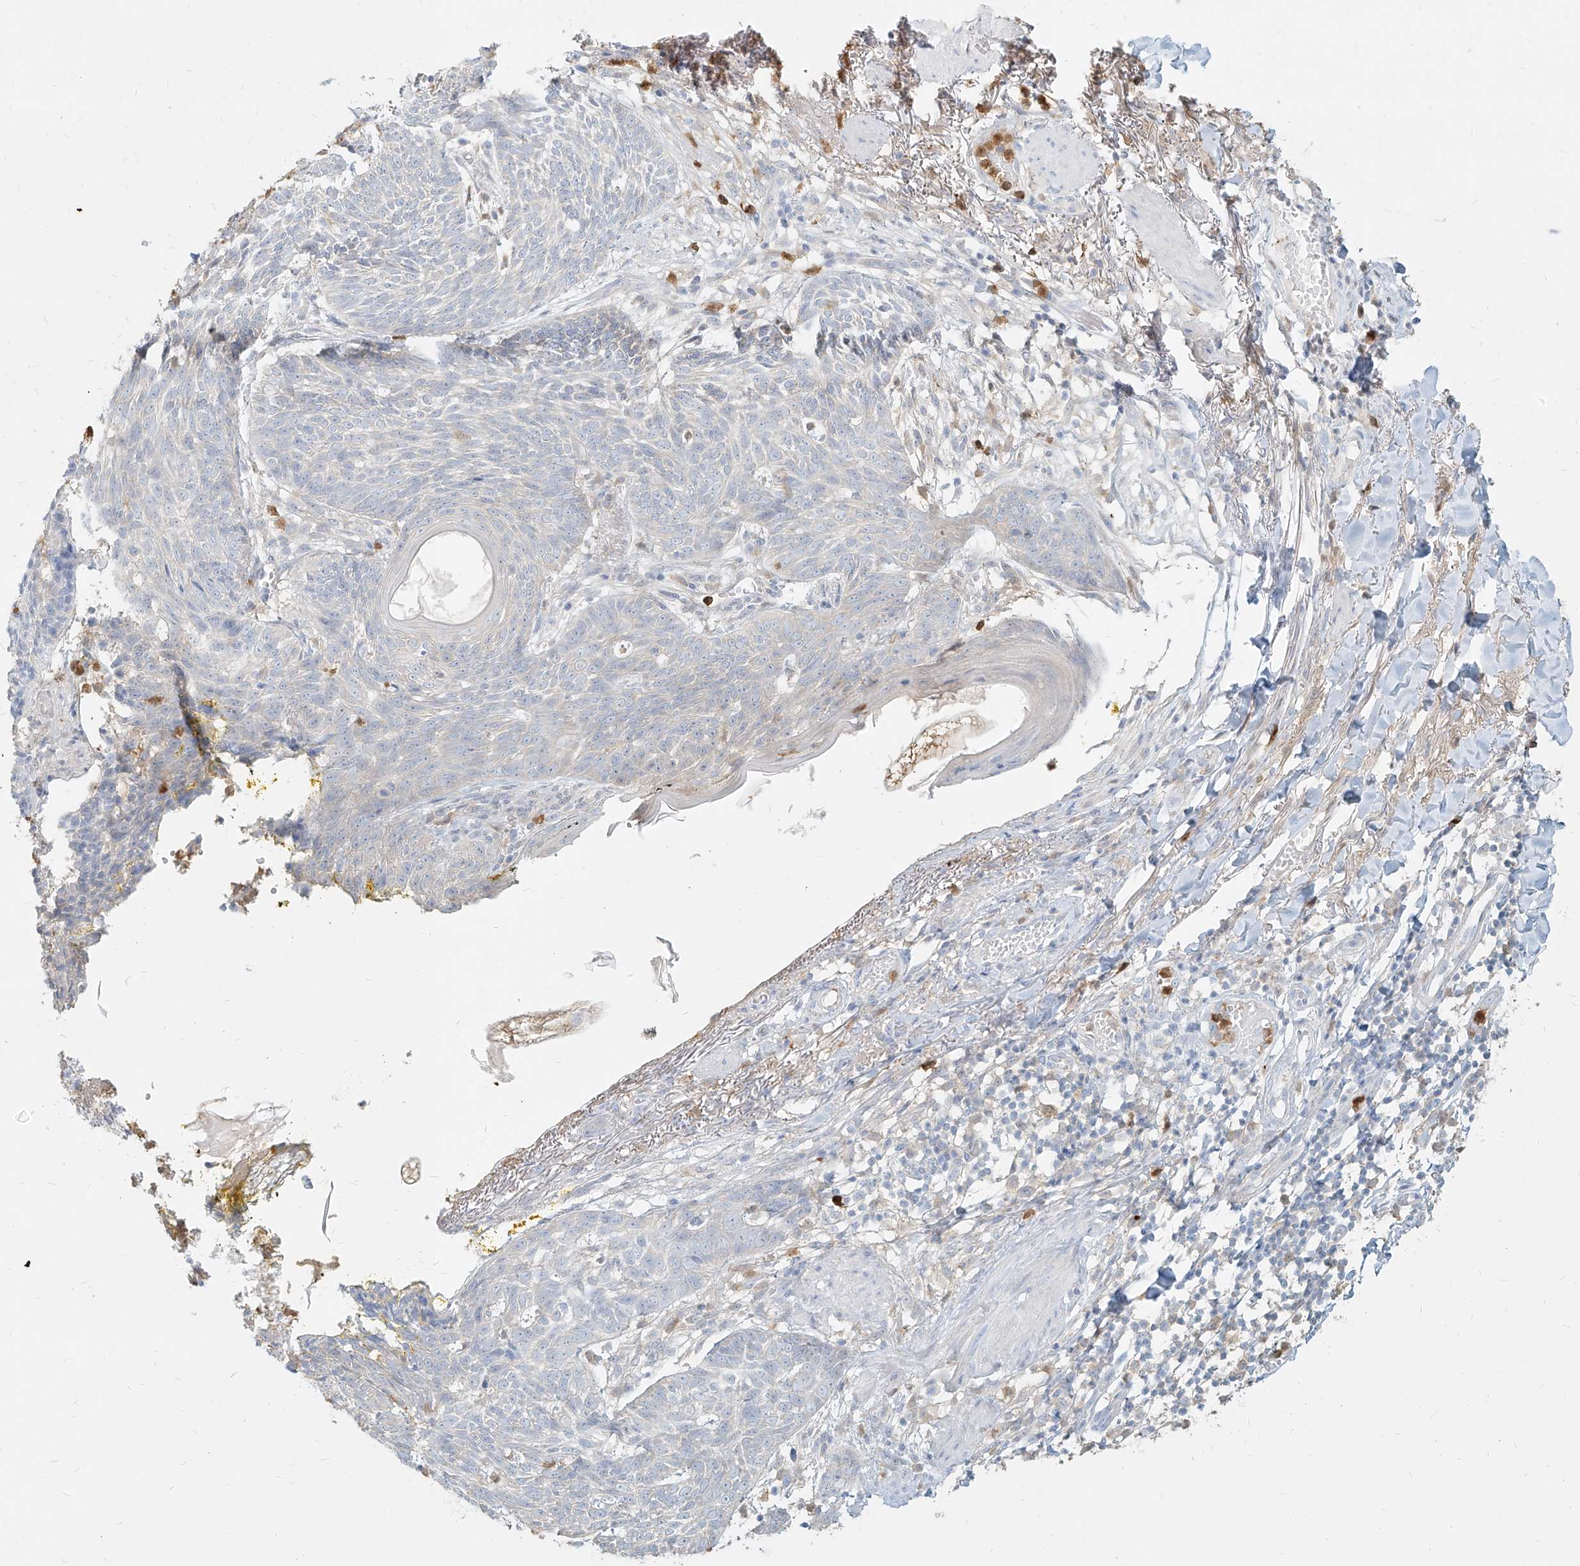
{"staining": {"intensity": "negative", "quantity": "none", "location": "none"}, "tissue": "skin cancer", "cell_type": "Tumor cells", "image_type": "cancer", "snomed": [{"axis": "morphology", "description": "Normal tissue, NOS"}, {"axis": "morphology", "description": "Basal cell carcinoma"}, {"axis": "topography", "description": "Skin"}], "caption": "This is a histopathology image of IHC staining of skin cancer, which shows no positivity in tumor cells.", "gene": "PGD", "patient": {"sex": "male", "age": 64}}